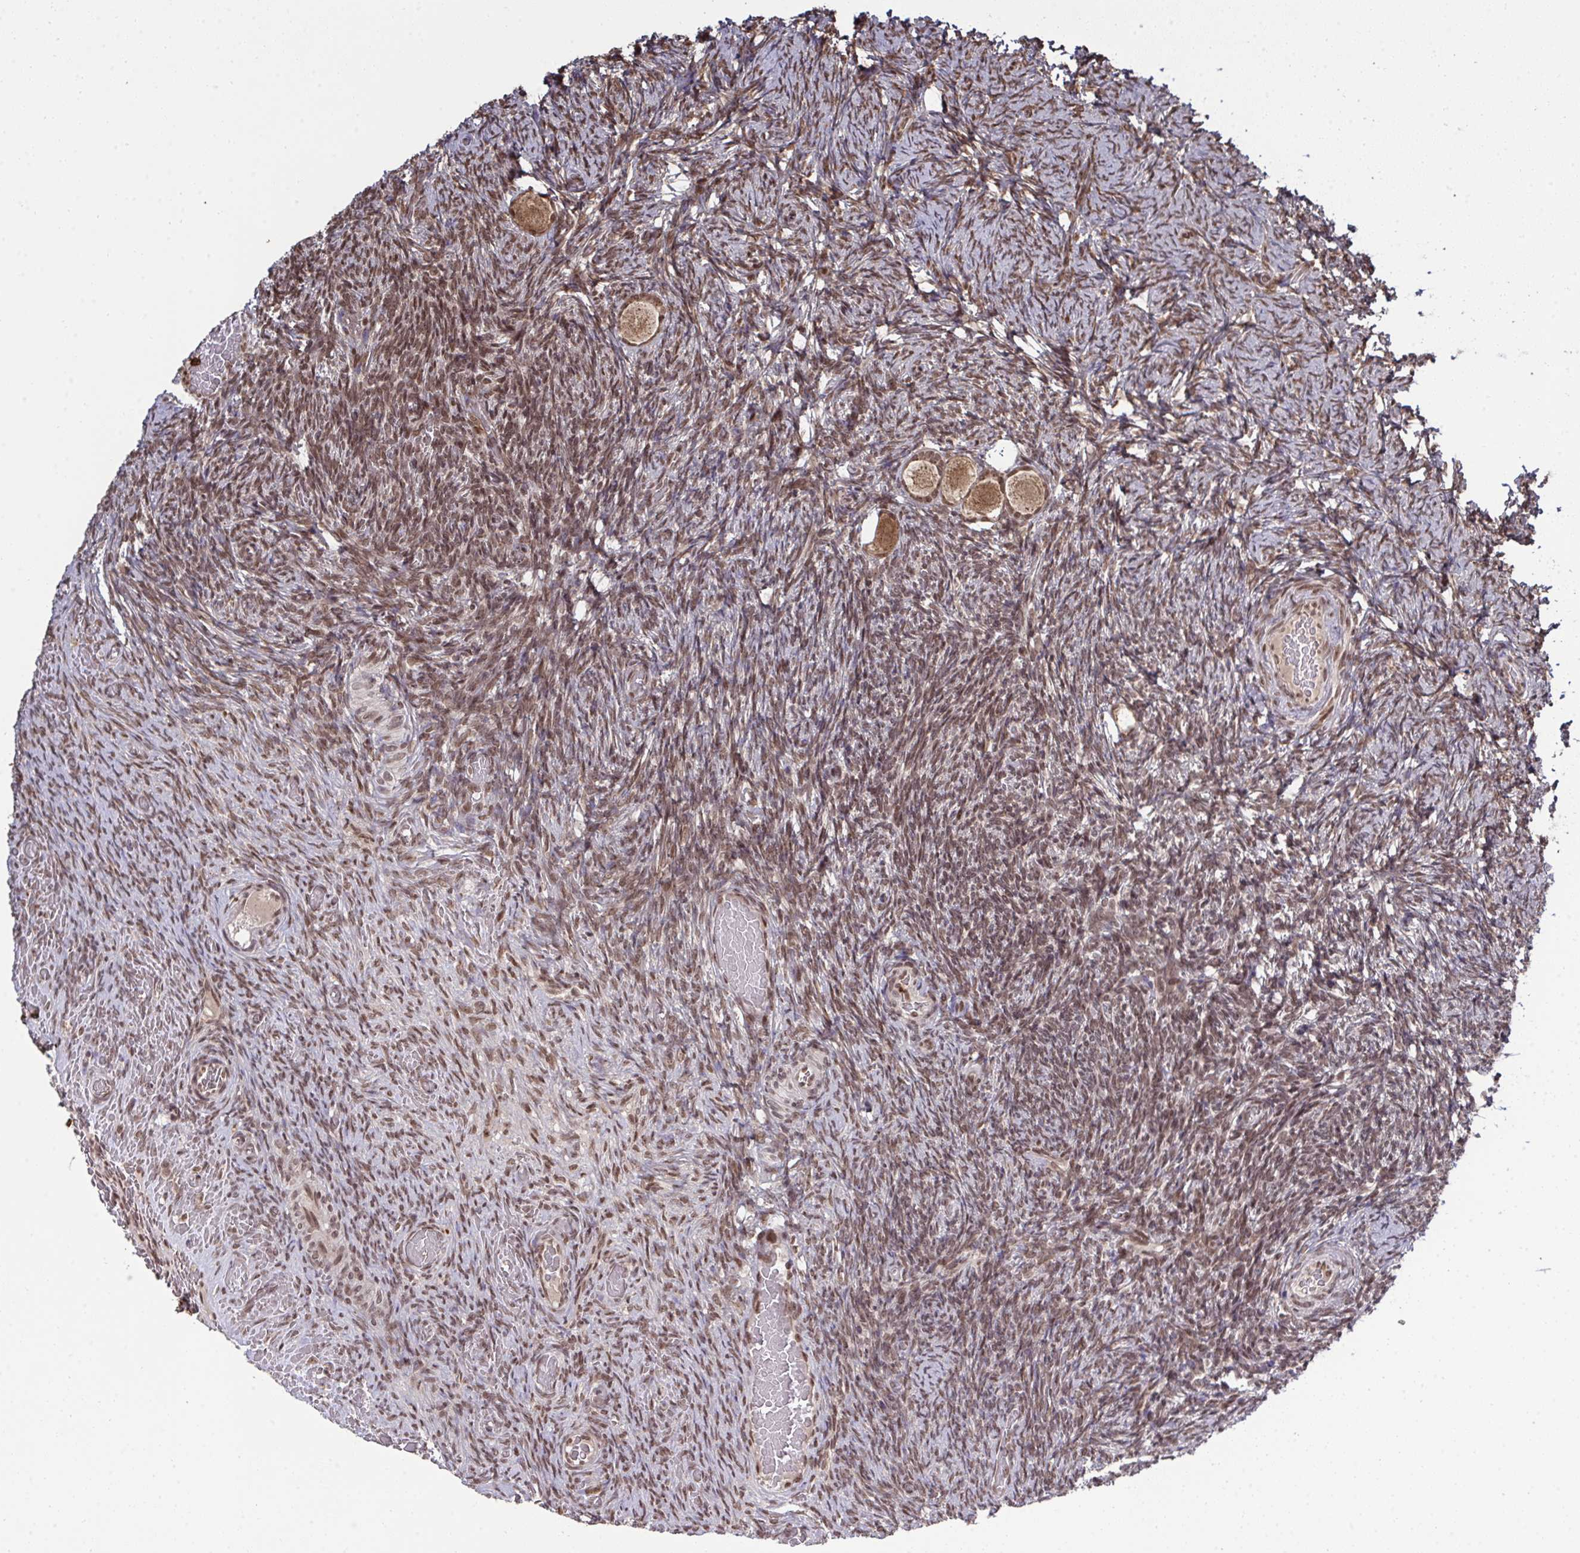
{"staining": {"intensity": "moderate", "quantity": ">75%", "location": "cytoplasmic/membranous,nuclear"}, "tissue": "ovary", "cell_type": "Follicle cells", "image_type": "normal", "snomed": [{"axis": "morphology", "description": "Normal tissue, NOS"}, {"axis": "topography", "description": "Ovary"}], "caption": "About >75% of follicle cells in benign ovary show moderate cytoplasmic/membranous,nuclear protein staining as visualized by brown immunohistochemical staining.", "gene": "UXT", "patient": {"sex": "female", "age": 34}}